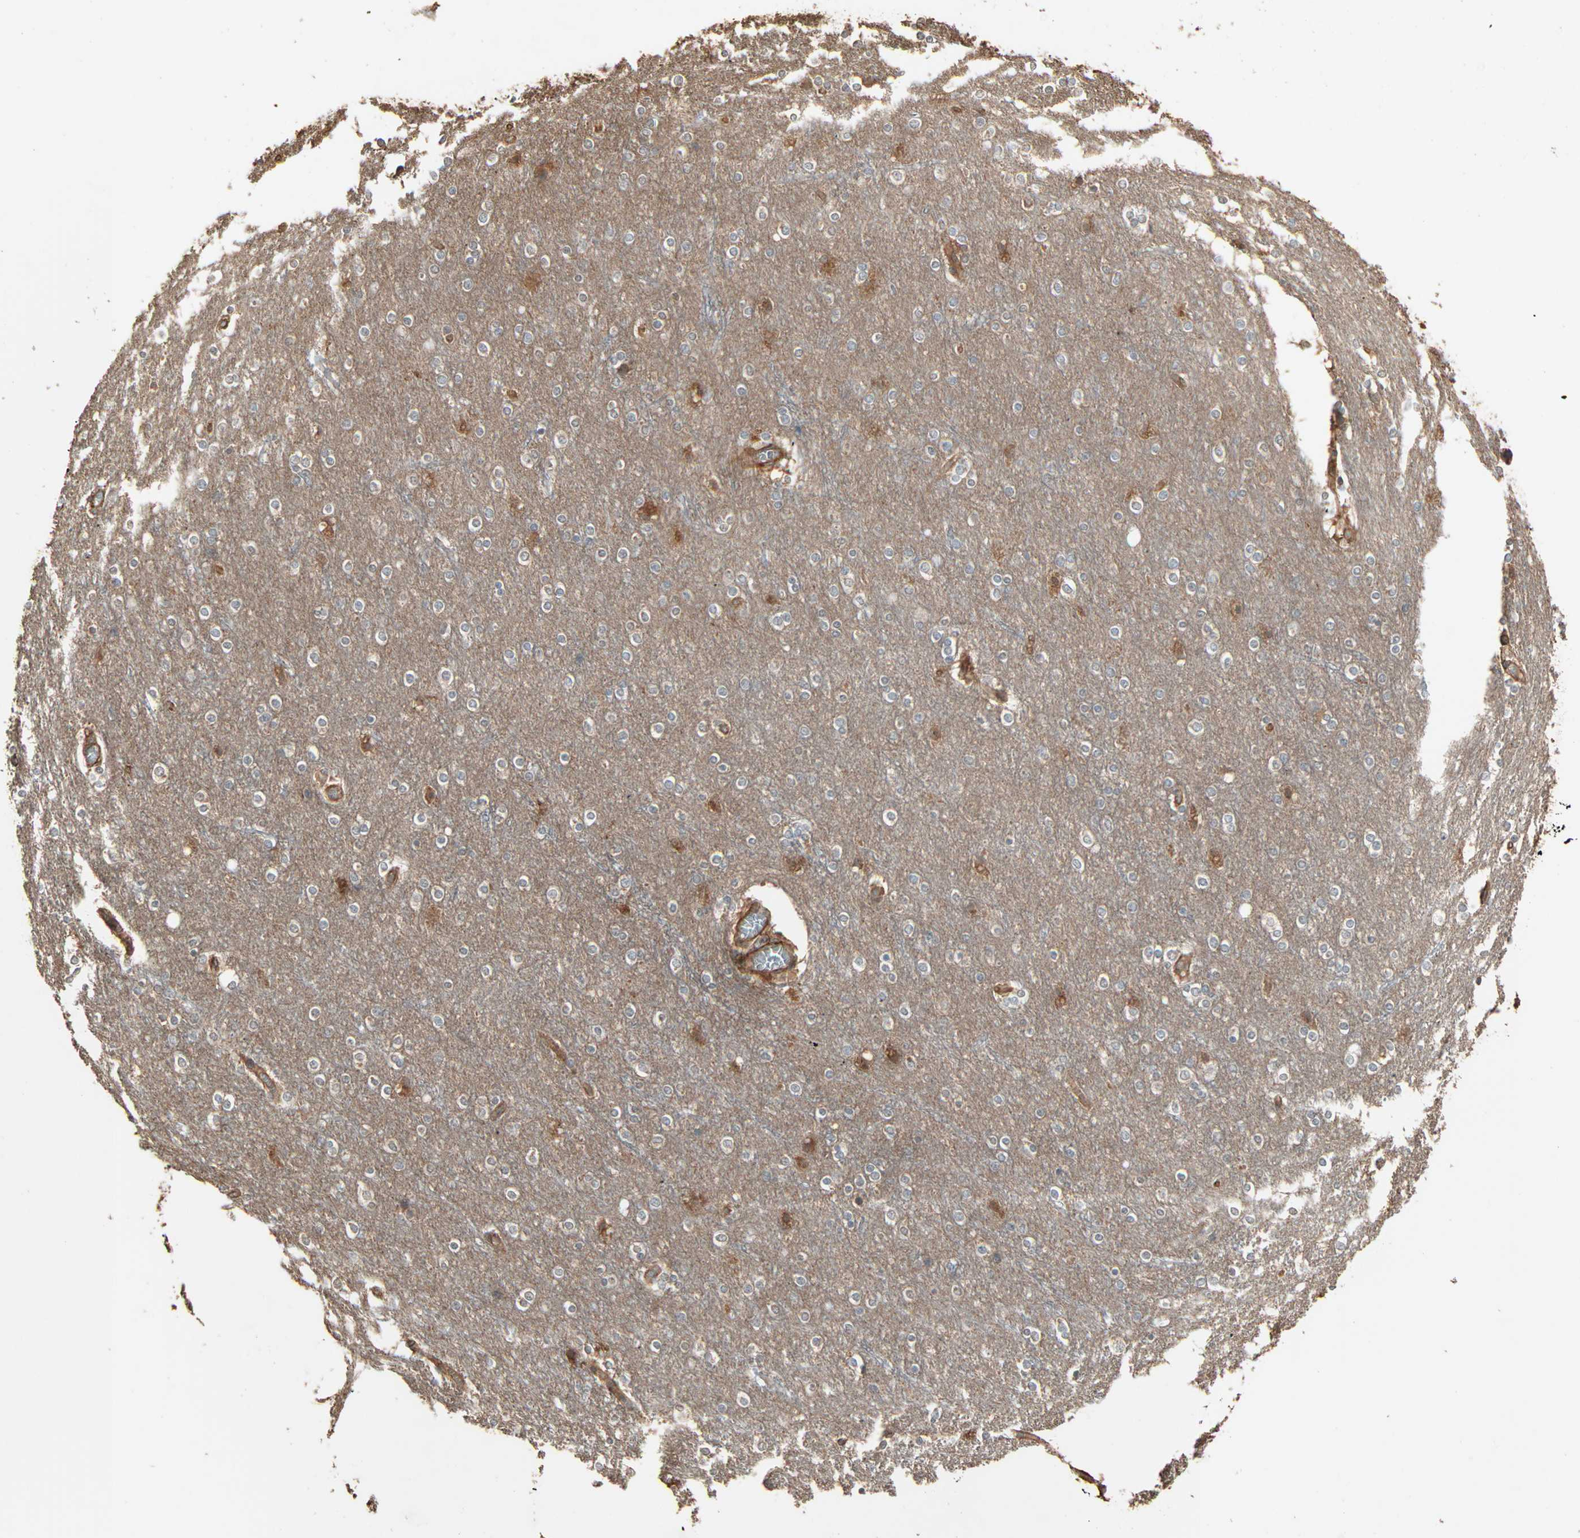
{"staining": {"intensity": "moderate", "quantity": ">75%", "location": "cytoplasmic/membranous"}, "tissue": "cerebral cortex", "cell_type": "Endothelial cells", "image_type": "normal", "snomed": [{"axis": "morphology", "description": "Normal tissue, NOS"}, {"axis": "topography", "description": "Cerebral cortex"}], "caption": "This is an image of immunohistochemistry (IHC) staining of benign cerebral cortex, which shows moderate positivity in the cytoplasmic/membranous of endothelial cells.", "gene": "GALNT3", "patient": {"sex": "female", "age": 54}}